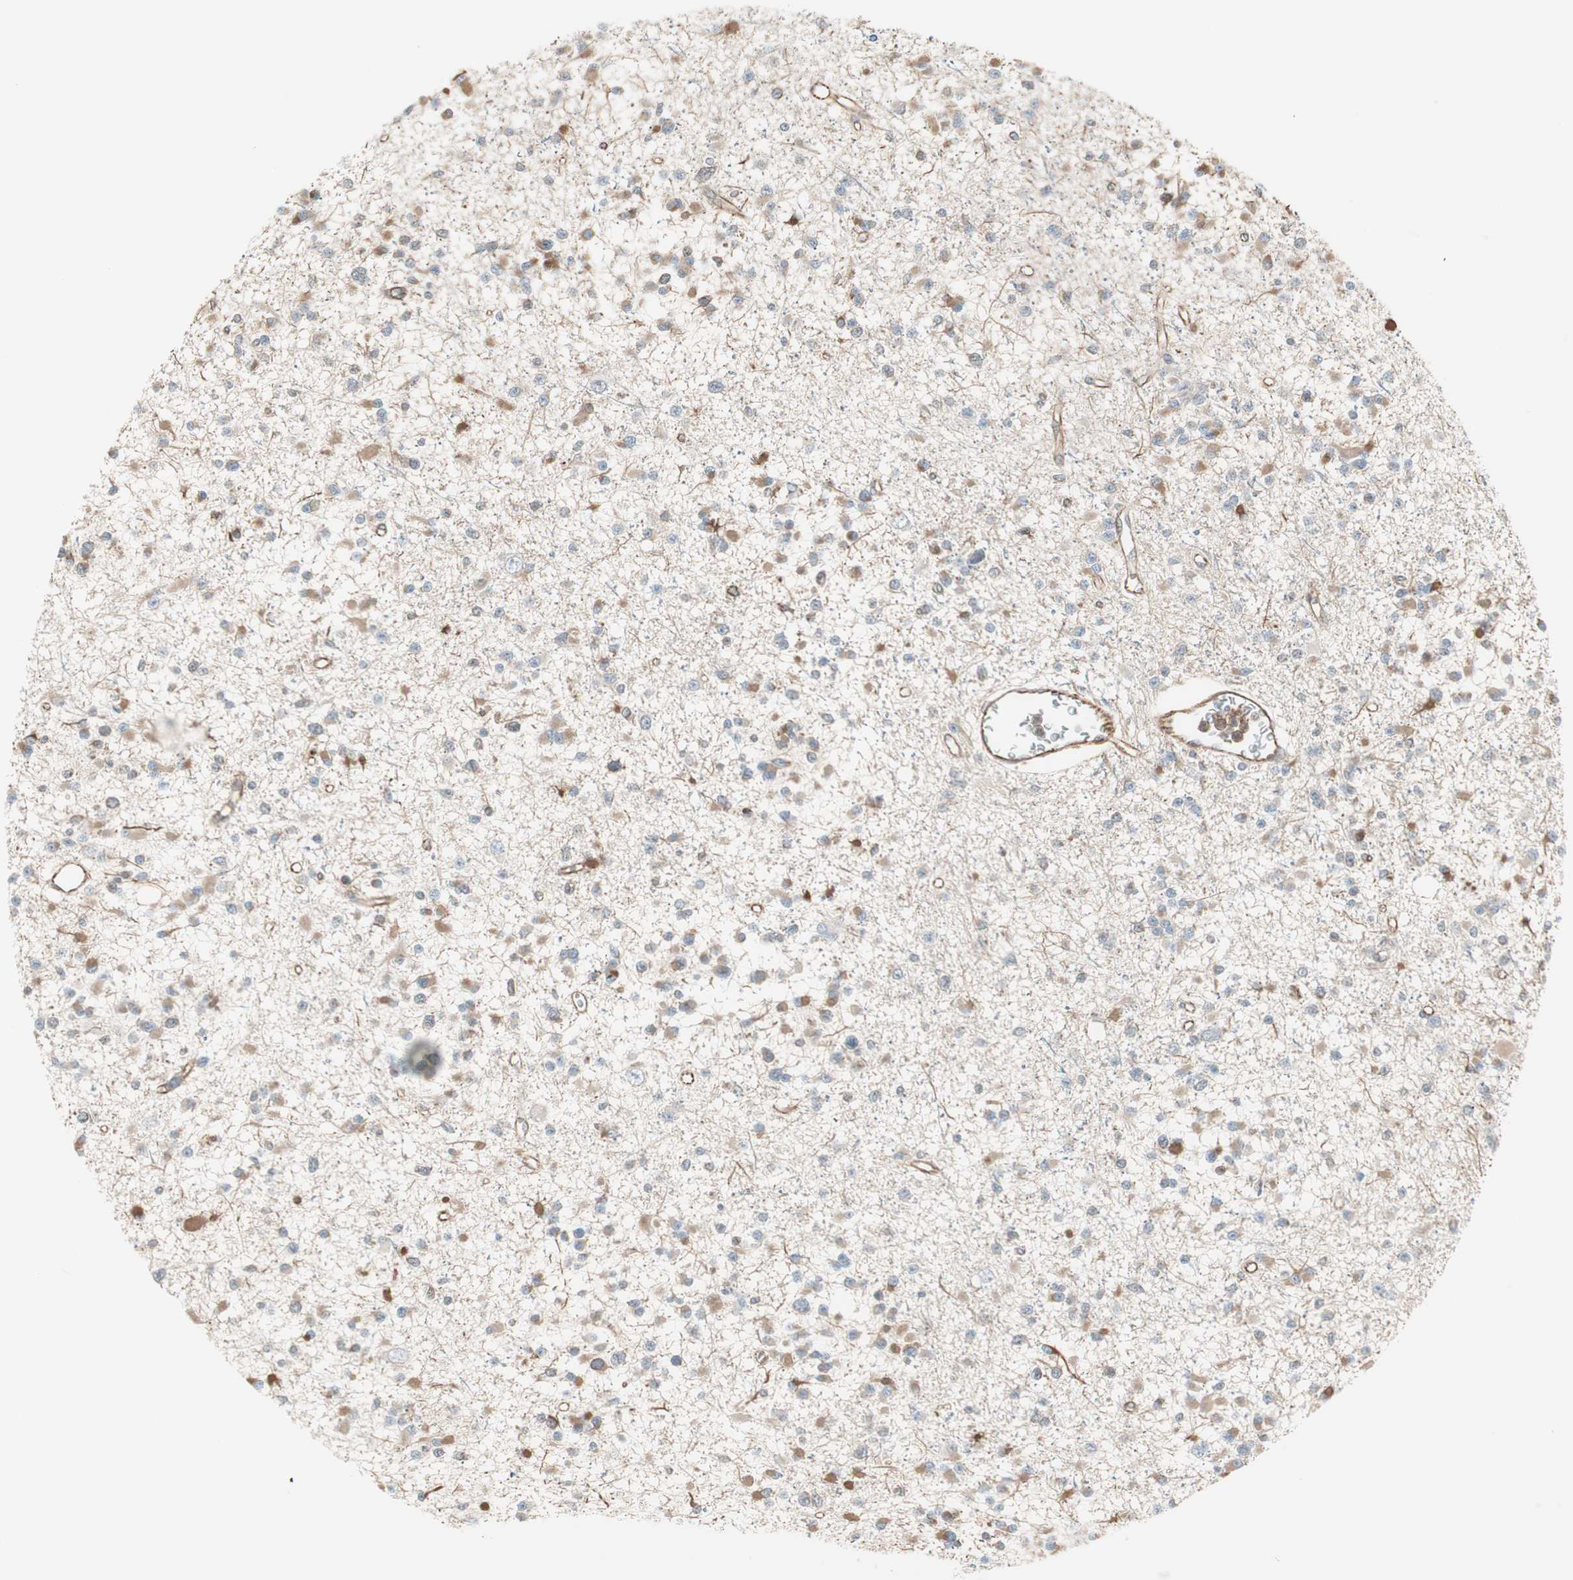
{"staining": {"intensity": "weak", "quantity": ">75%", "location": "cytoplasmic/membranous"}, "tissue": "glioma", "cell_type": "Tumor cells", "image_type": "cancer", "snomed": [{"axis": "morphology", "description": "Glioma, malignant, Low grade"}, {"axis": "topography", "description": "Brain"}], "caption": "This micrograph displays immunohistochemistry (IHC) staining of malignant glioma (low-grade), with low weak cytoplasmic/membranous positivity in about >75% of tumor cells.", "gene": "MAD2L2", "patient": {"sex": "female", "age": 22}}